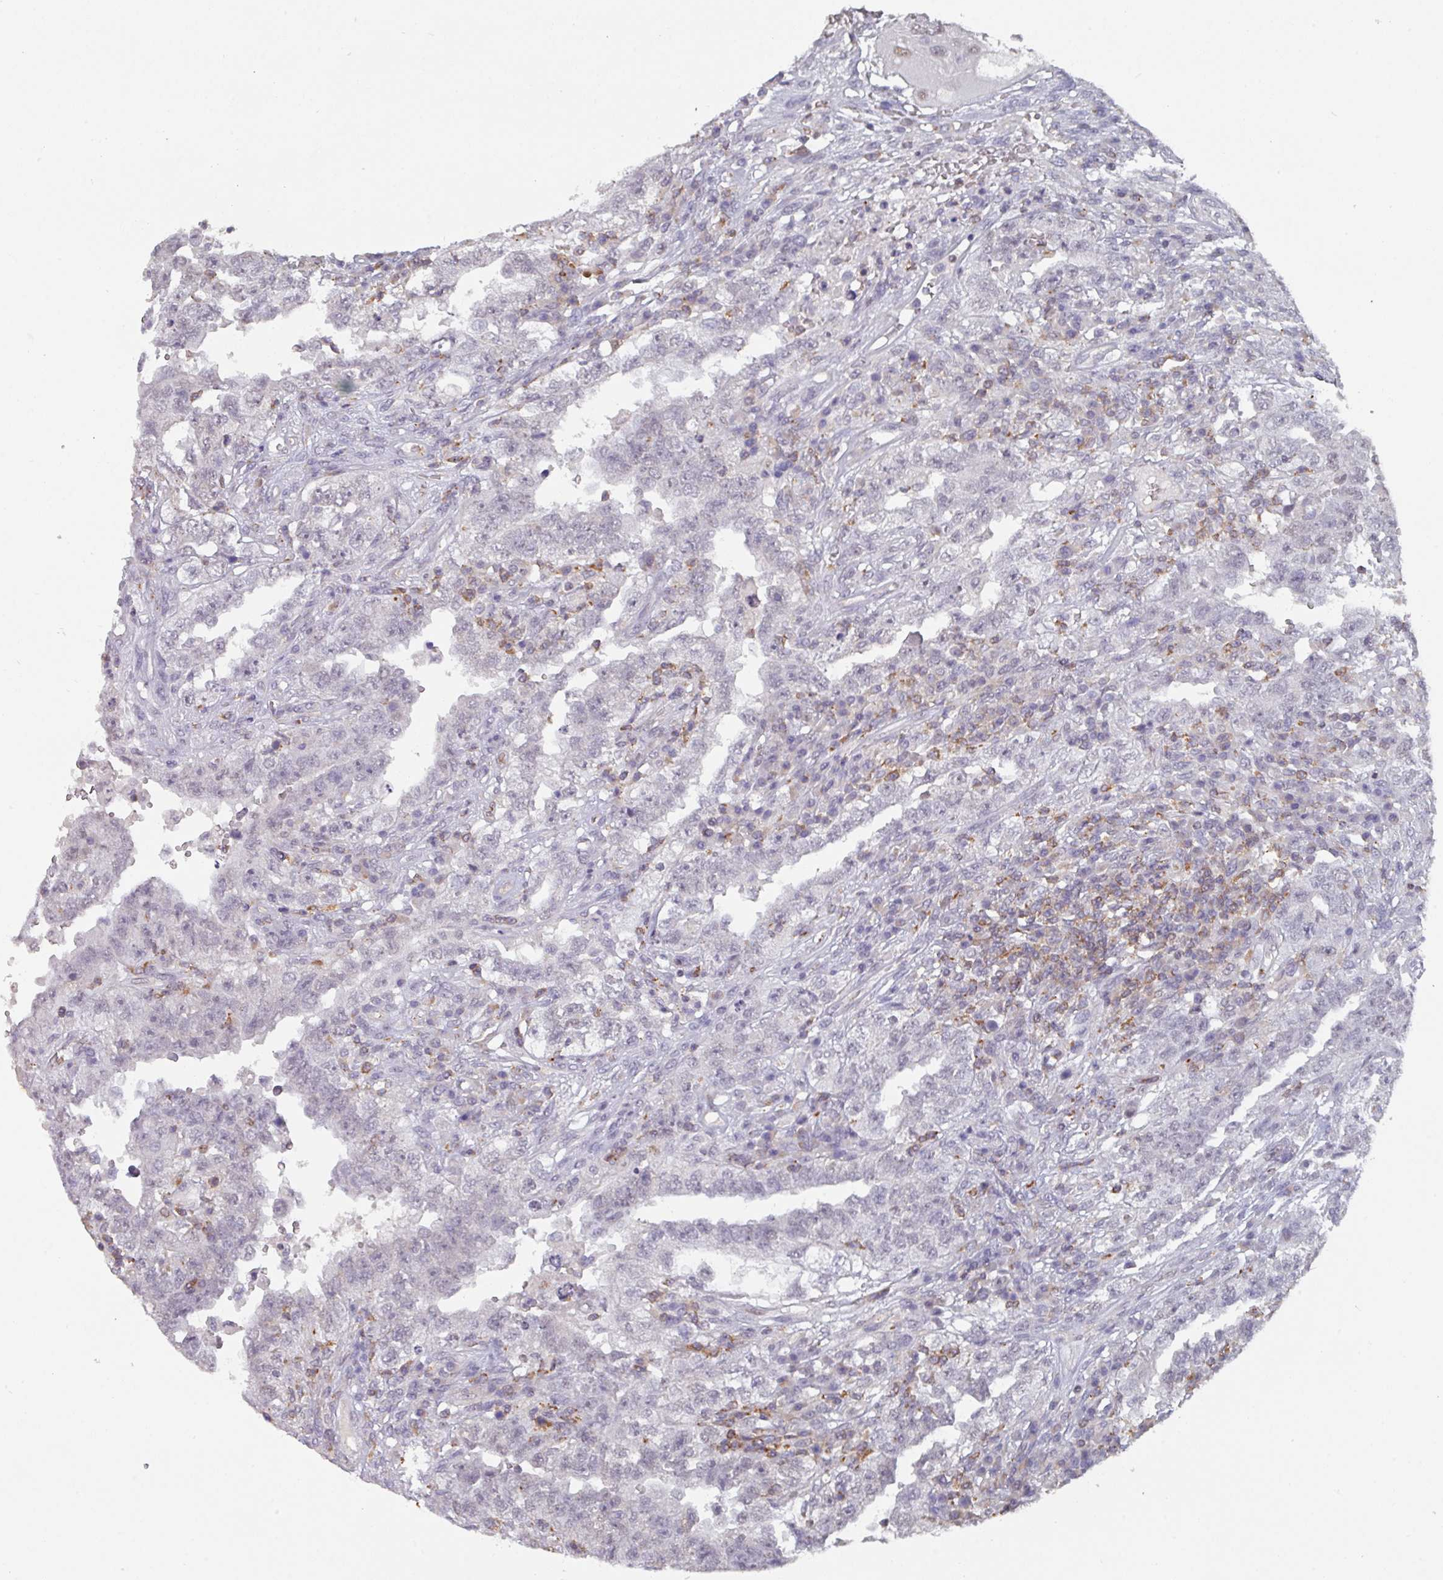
{"staining": {"intensity": "negative", "quantity": "none", "location": "none"}, "tissue": "testis cancer", "cell_type": "Tumor cells", "image_type": "cancer", "snomed": [{"axis": "morphology", "description": "Carcinoma, Embryonal, NOS"}, {"axis": "topography", "description": "Testis"}], "caption": "The immunohistochemistry (IHC) photomicrograph has no significant positivity in tumor cells of testis cancer (embryonal carcinoma) tissue. The staining was performed using DAB to visualize the protein expression in brown, while the nuclei were stained in blue with hematoxylin (Magnification: 20x).", "gene": "RASAL3", "patient": {"sex": "male", "age": 26}}